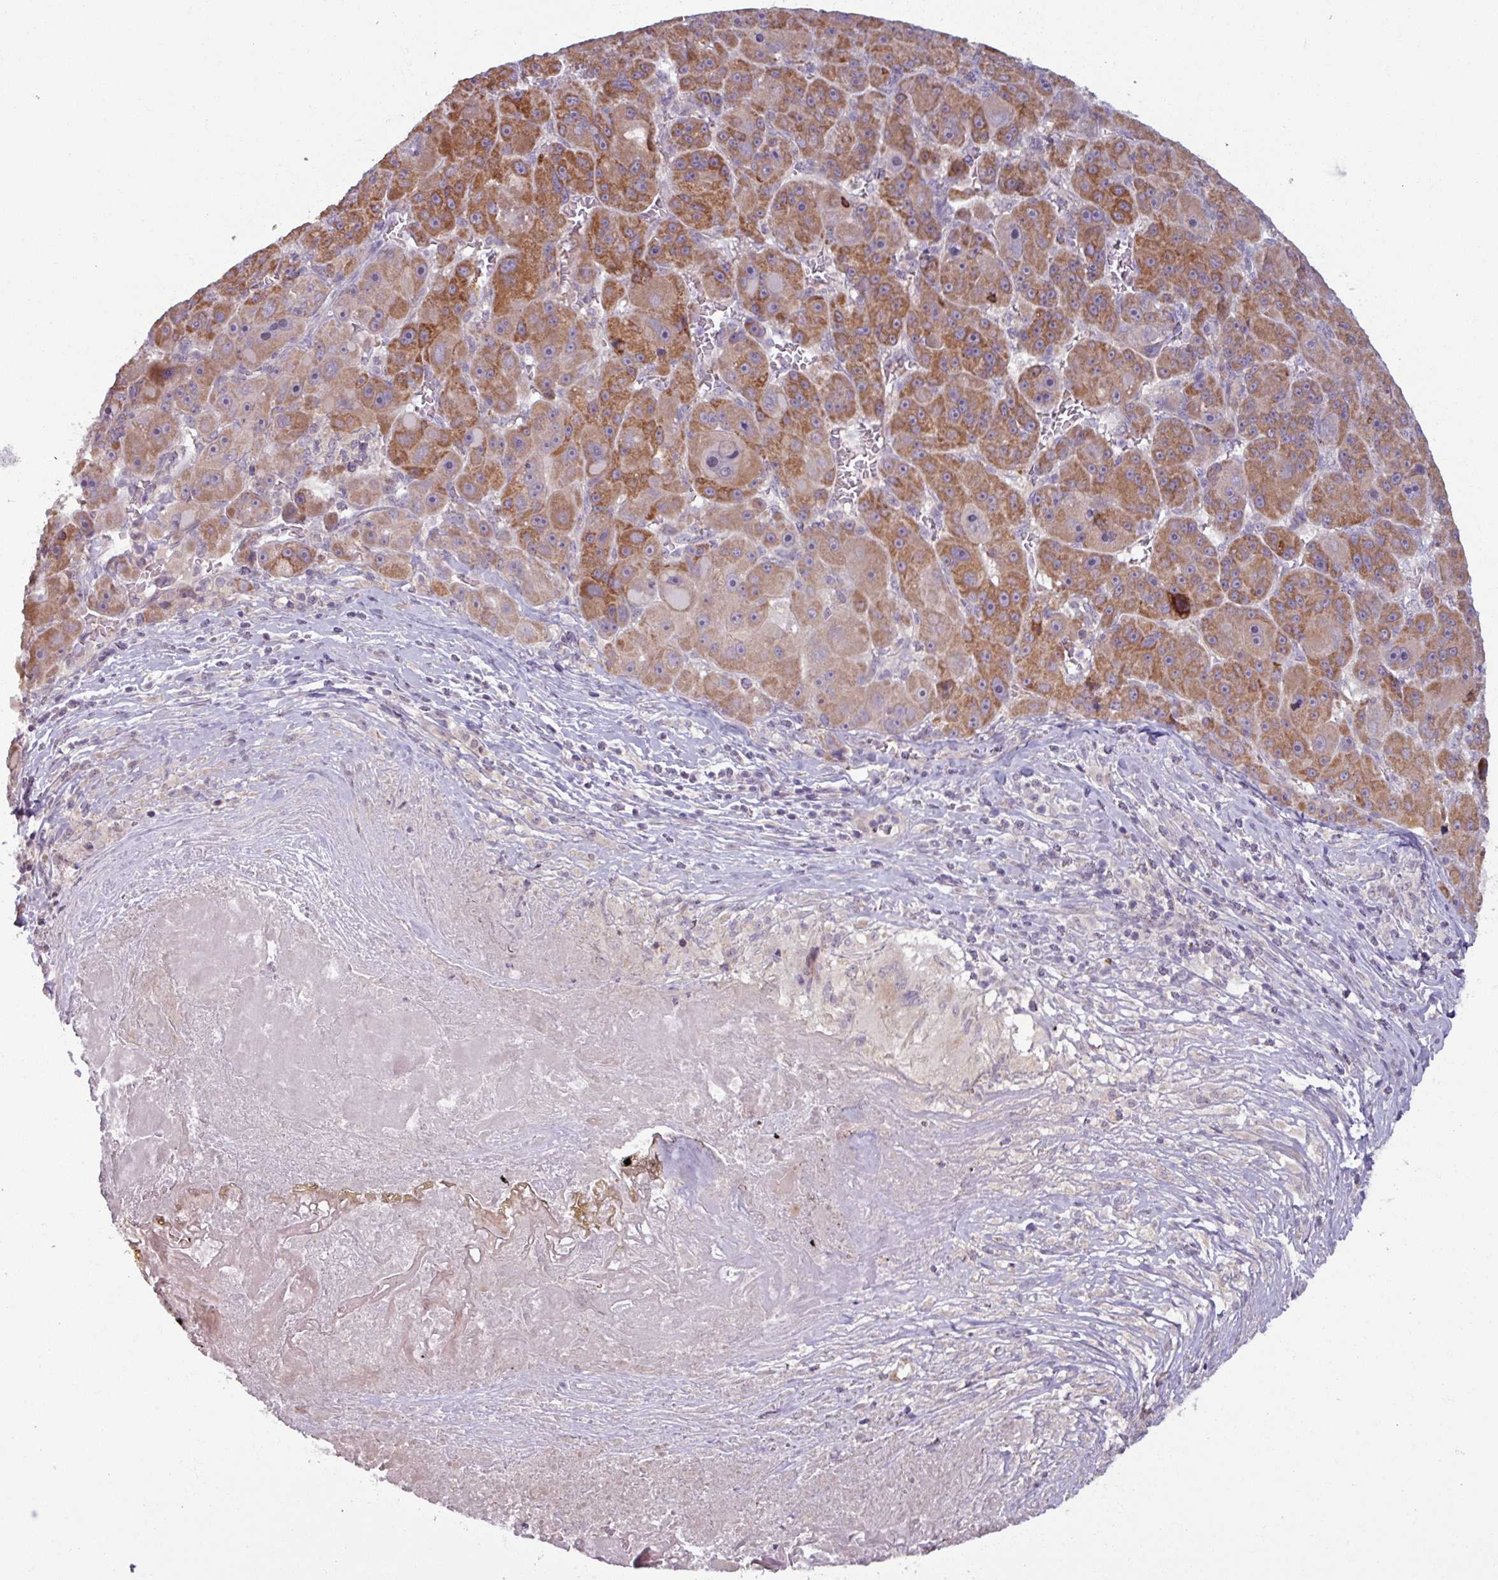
{"staining": {"intensity": "moderate", "quantity": ">75%", "location": "cytoplasmic/membranous"}, "tissue": "liver cancer", "cell_type": "Tumor cells", "image_type": "cancer", "snomed": [{"axis": "morphology", "description": "Carcinoma, Hepatocellular, NOS"}, {"axis": "topography", "description": "Liver"}], "caption": "Protein expression by immunohistochemistry displays moderate cytoplasmic/membranous positivity in about >75% of tumor cells in hepatocellular carcinoma (liver). The protein is stained brown, and the nuclei are stained in blue (DAB IHC with brightfield microscopy, high magnification).", "gene": "OGFOD3", "patient": {"sex": "male", "age": 76}}